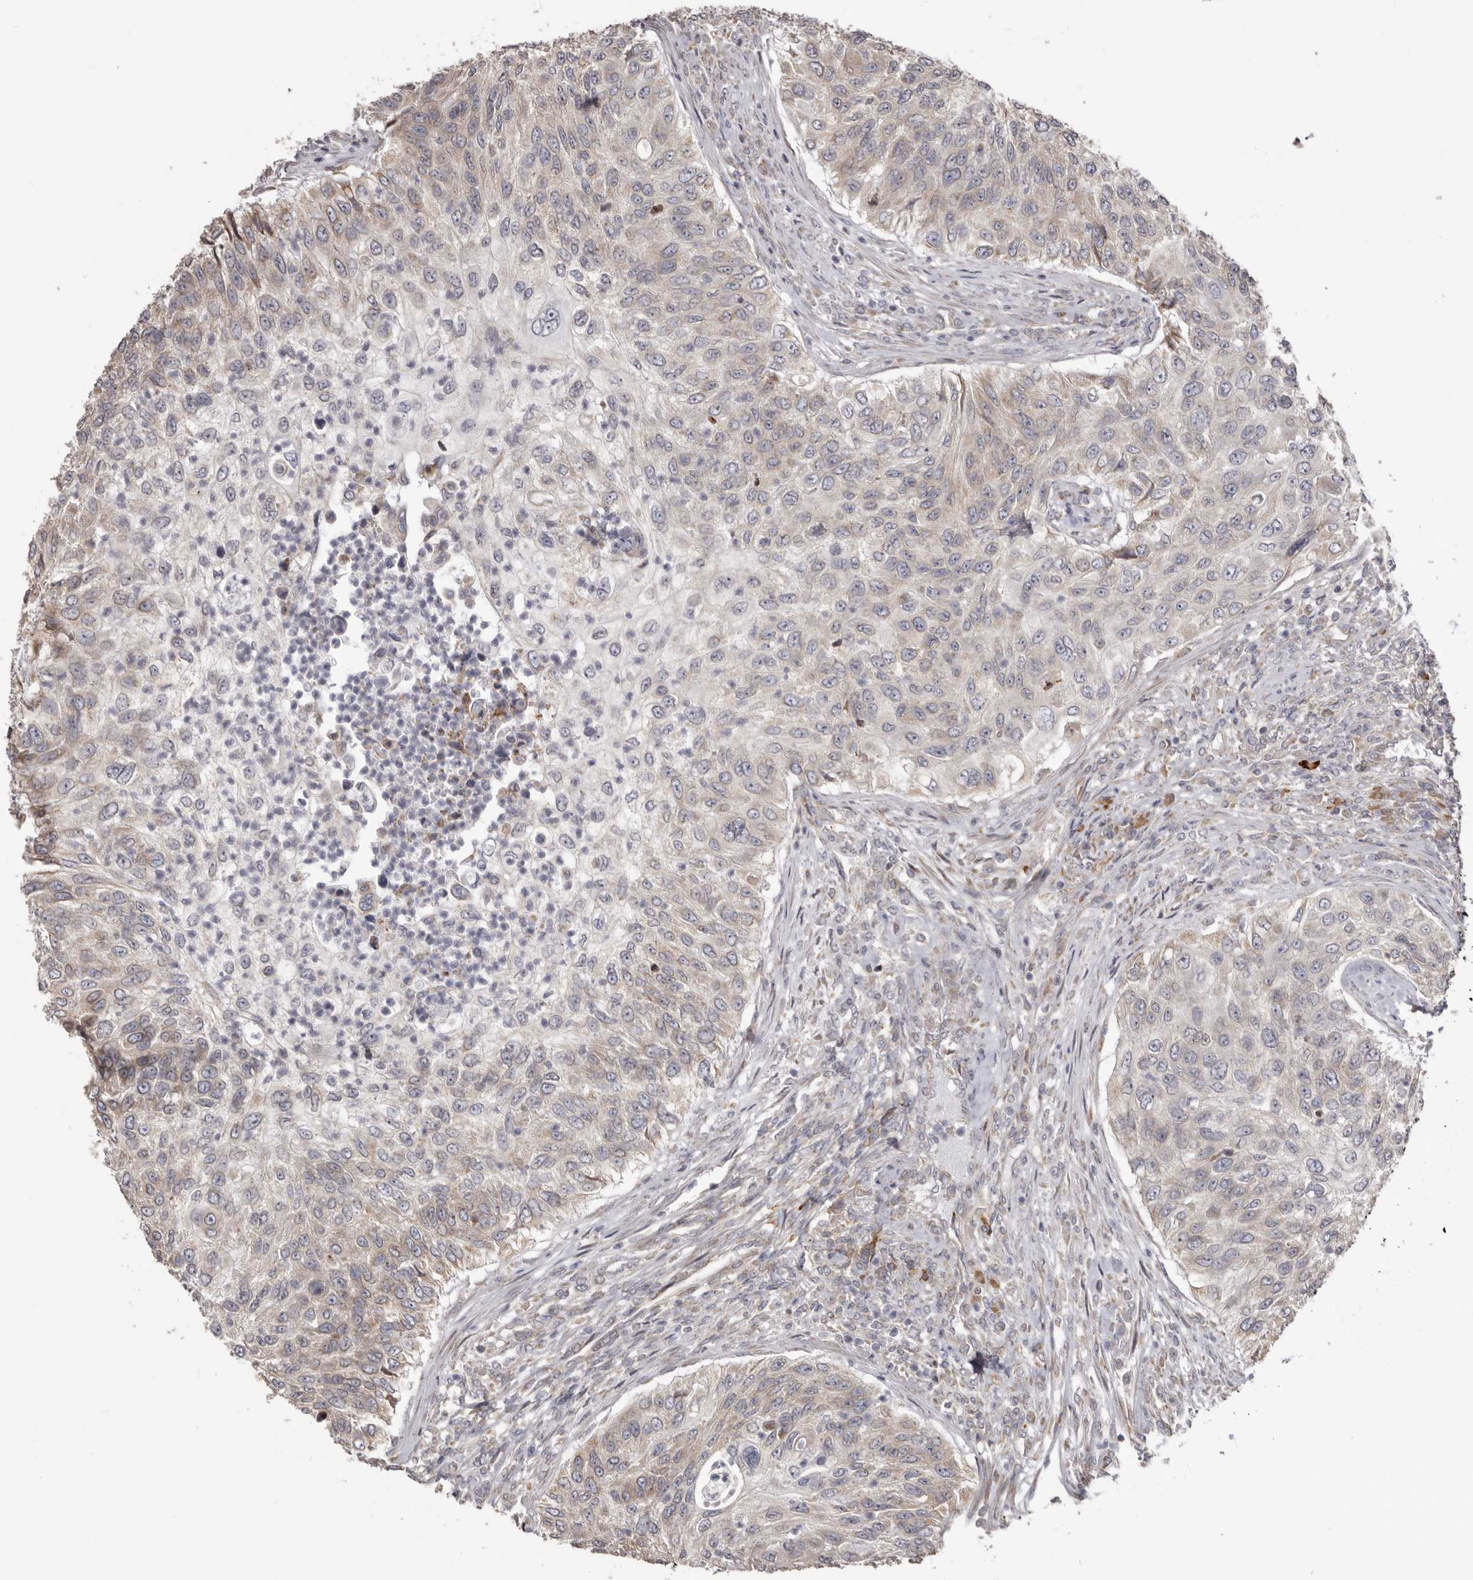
{"staining": {"intensity": "weak", "quantity": "<25%", "location": "cytoplasmic/membranous"}, "tissue": "urothelial cancer", "cell_type": "Tumor cells", "image_type": "cancer", "snomed": [{"axis": "morphology", "description": "Urothelial carcinoma, High grade"}, {"axis": "topography", "description": "Urinary bladder"}], "caption": "Immunohistochemistry of human urothelial cancer displays no expression in tumor cells.", "gene": "NUP43", "patient": {"sex": "female", "age": 60}}